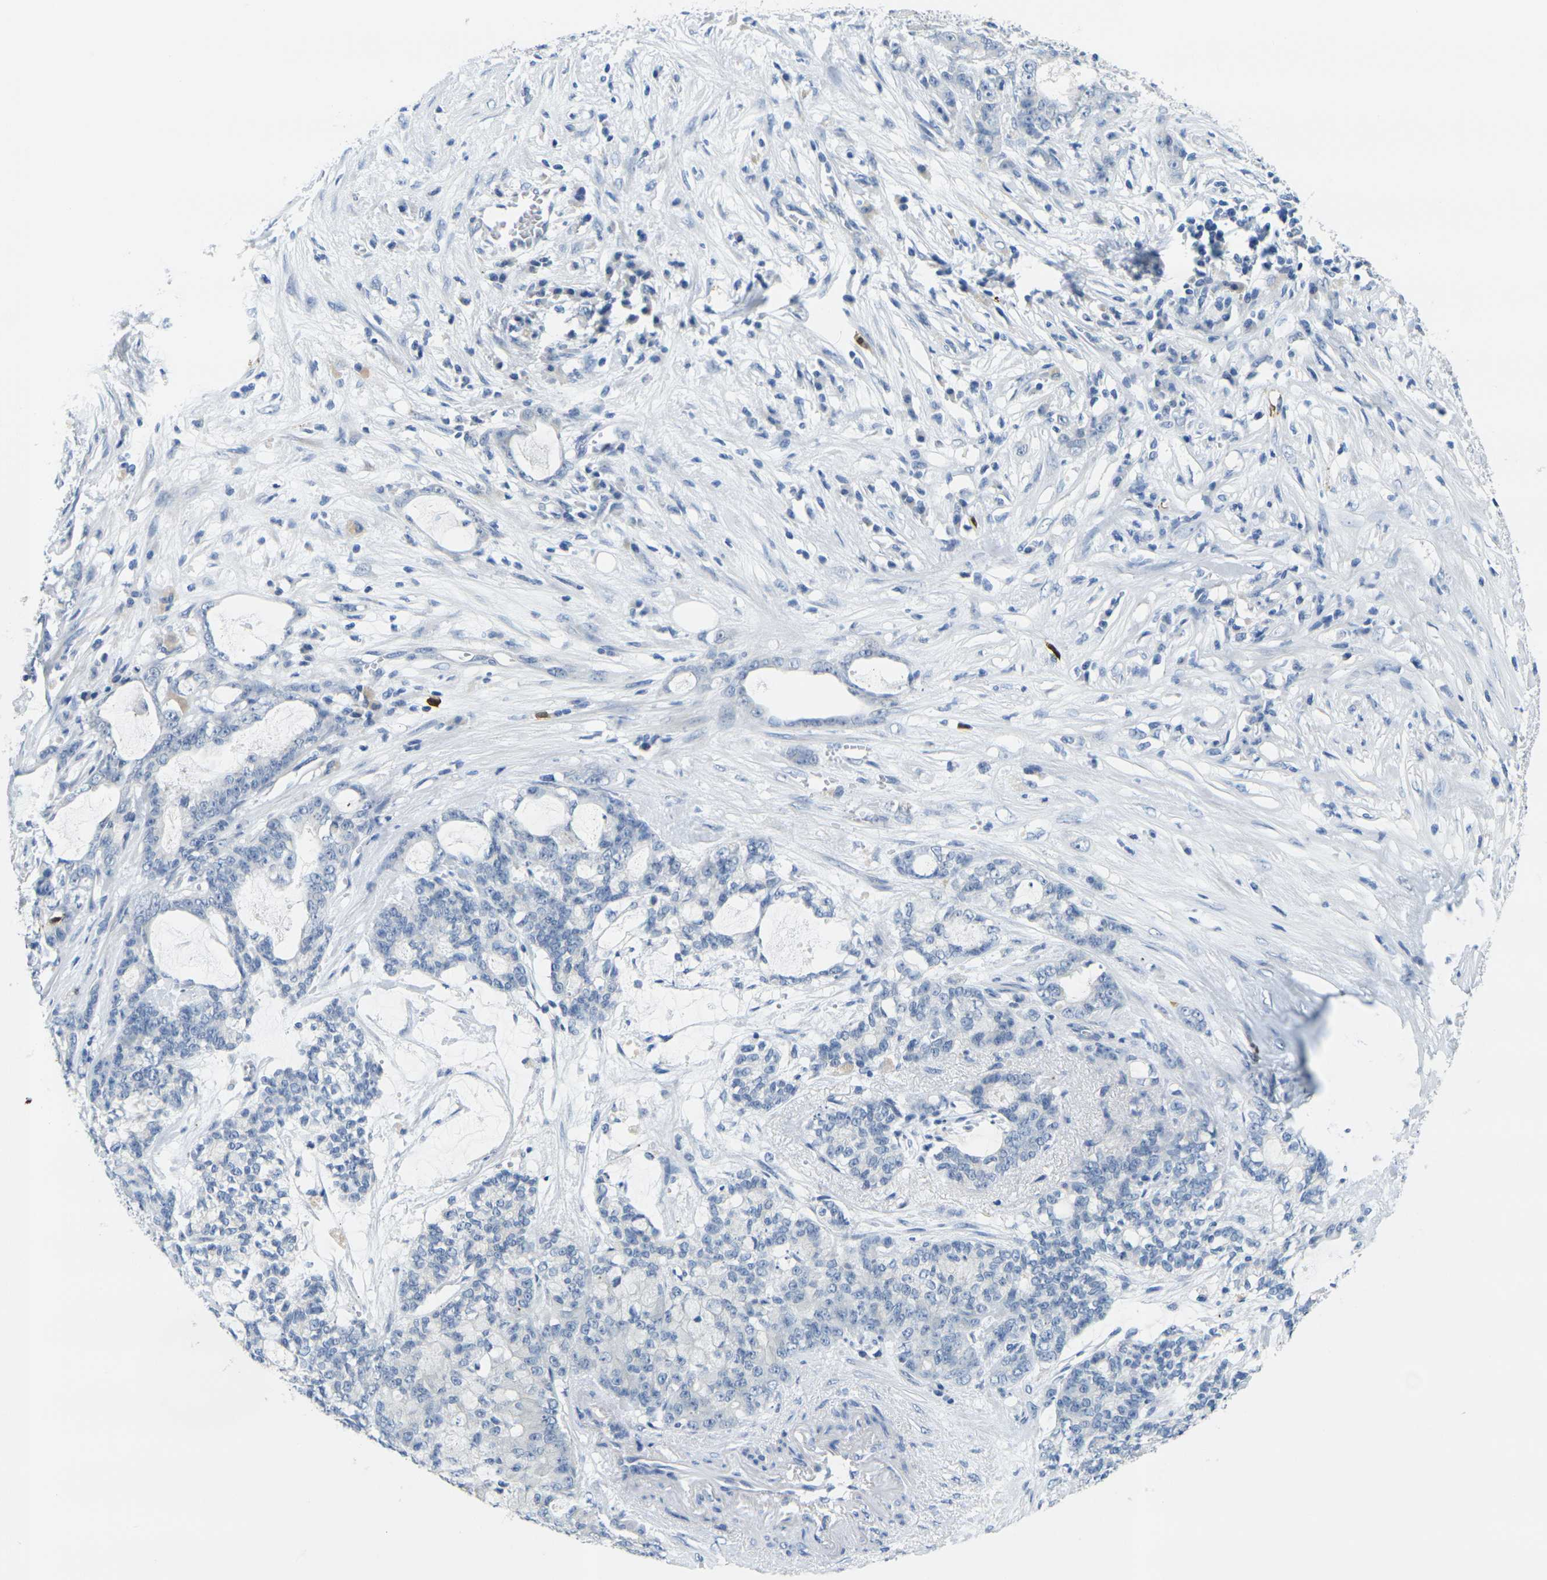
{"staining": {"intensity": "negative", "quantity": "none", "location": "none"}, "tissue": "pancreatic cancer", "cell_type": "Tumor cells", "image_type": "cancer", "snomed": [{"axis": "morphology", "description": "Adenocarcinoma, NOS"}, {"axis": "topography", "description": "Pancreas"}], "caption": "This is a image of immunohistochemistry (IHC) staining of pancreatic cancer, which shows no expression in tumor cells. (DAB (3,3'-diaminobenzidine) immunohistochemistry (IHC), high magnification).", "gene": "GPR15", "patient": {"sex": "female", "age": 73}}